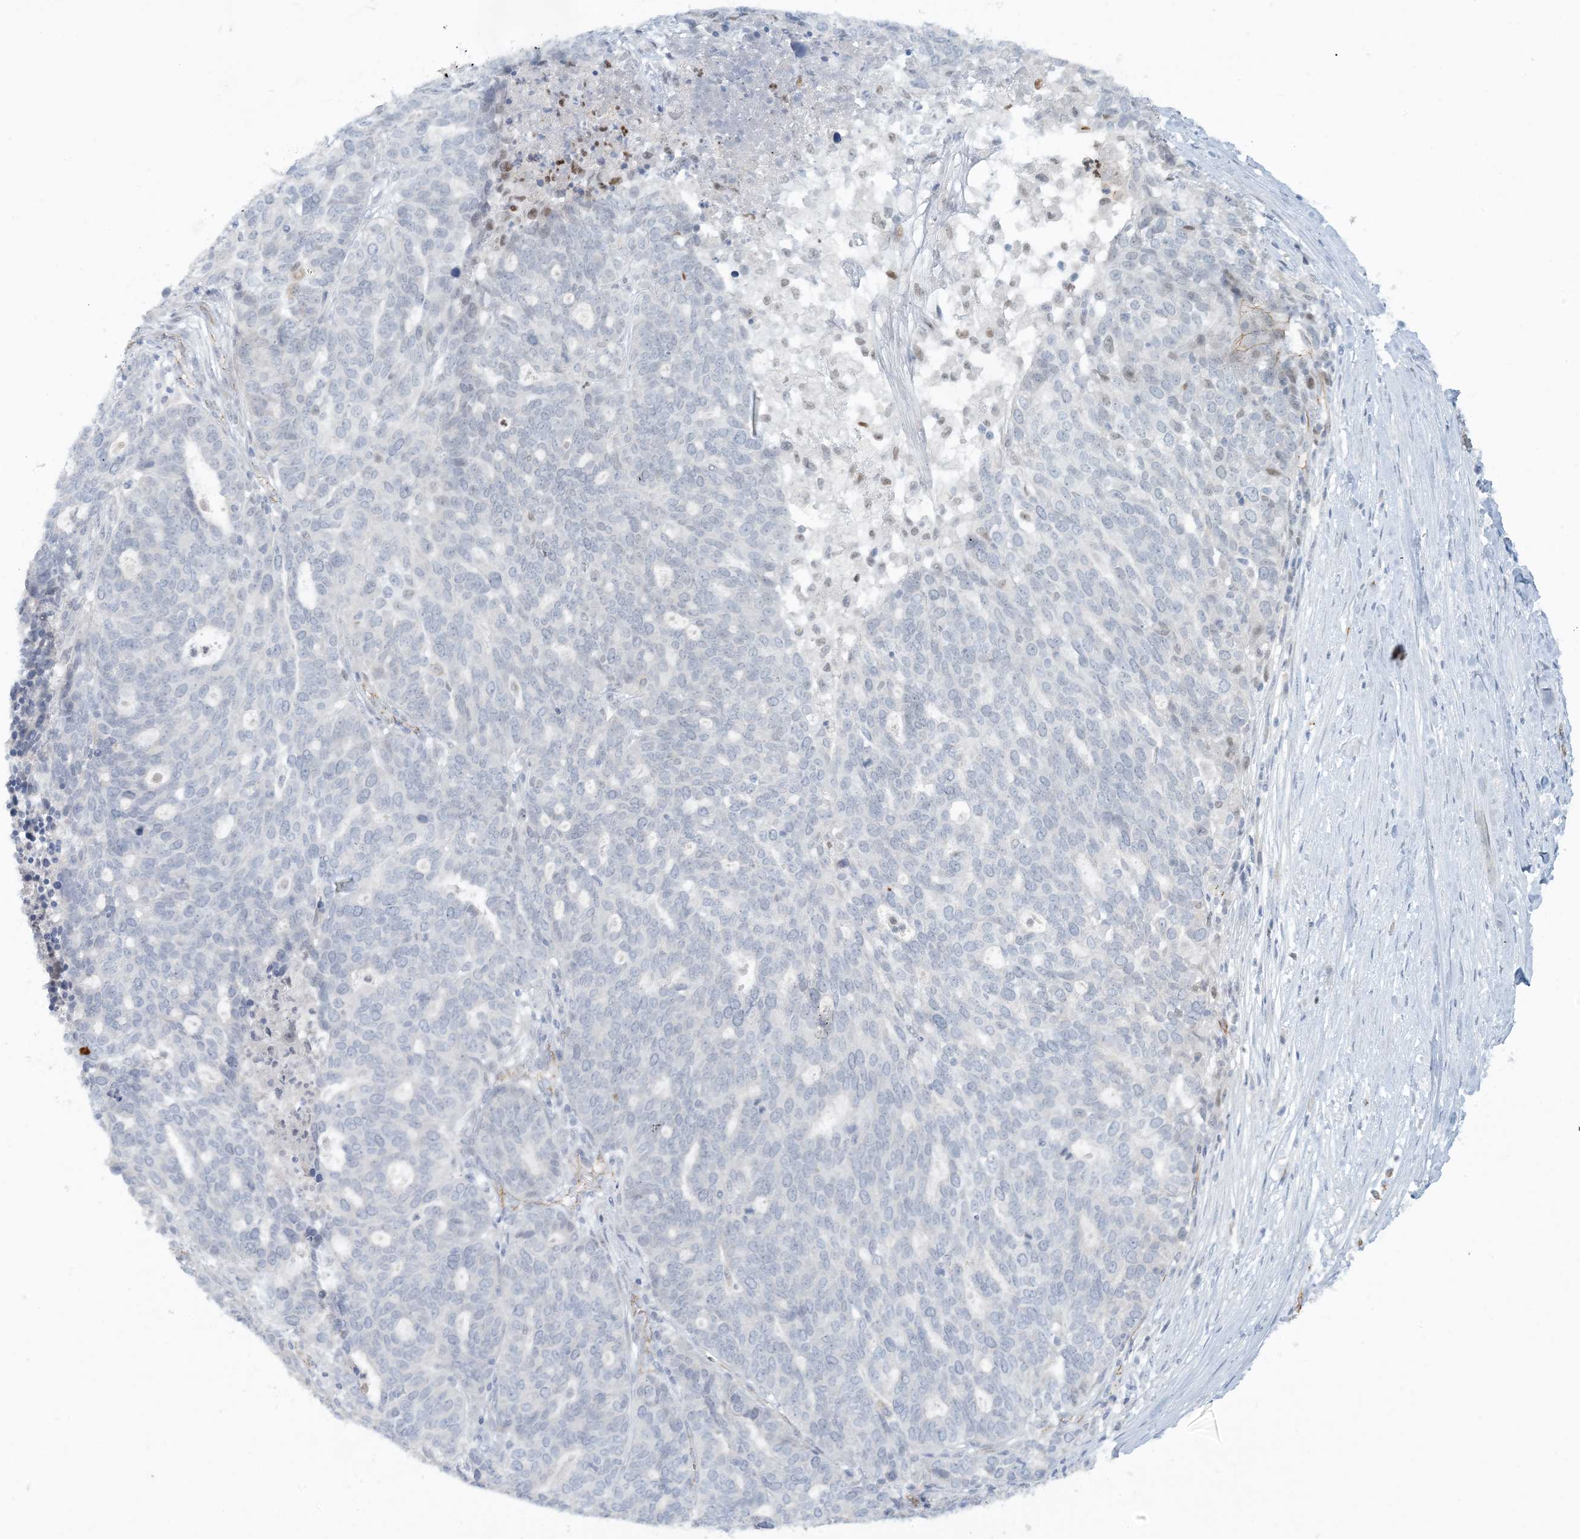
{"staining": {"intensity": "negative", "quantity": "none", "location": "none"}, "tissue": "ovarian cancer", "cell_type": "Tumor cells", "image_type": "cancer", "snomed": [{"axis": "morphology", "description": "Cystadenocarcinoma, serous, NOS"}, {"axis": "topography", "description": "Ovary"}], "caption": "IHC histopathology image of human ovarian cancer stained for a protein (brown), which demonstrates no positivity in tumor cells.", "gene": "AK9", "patient": {"sex": "female", "age": 59}}